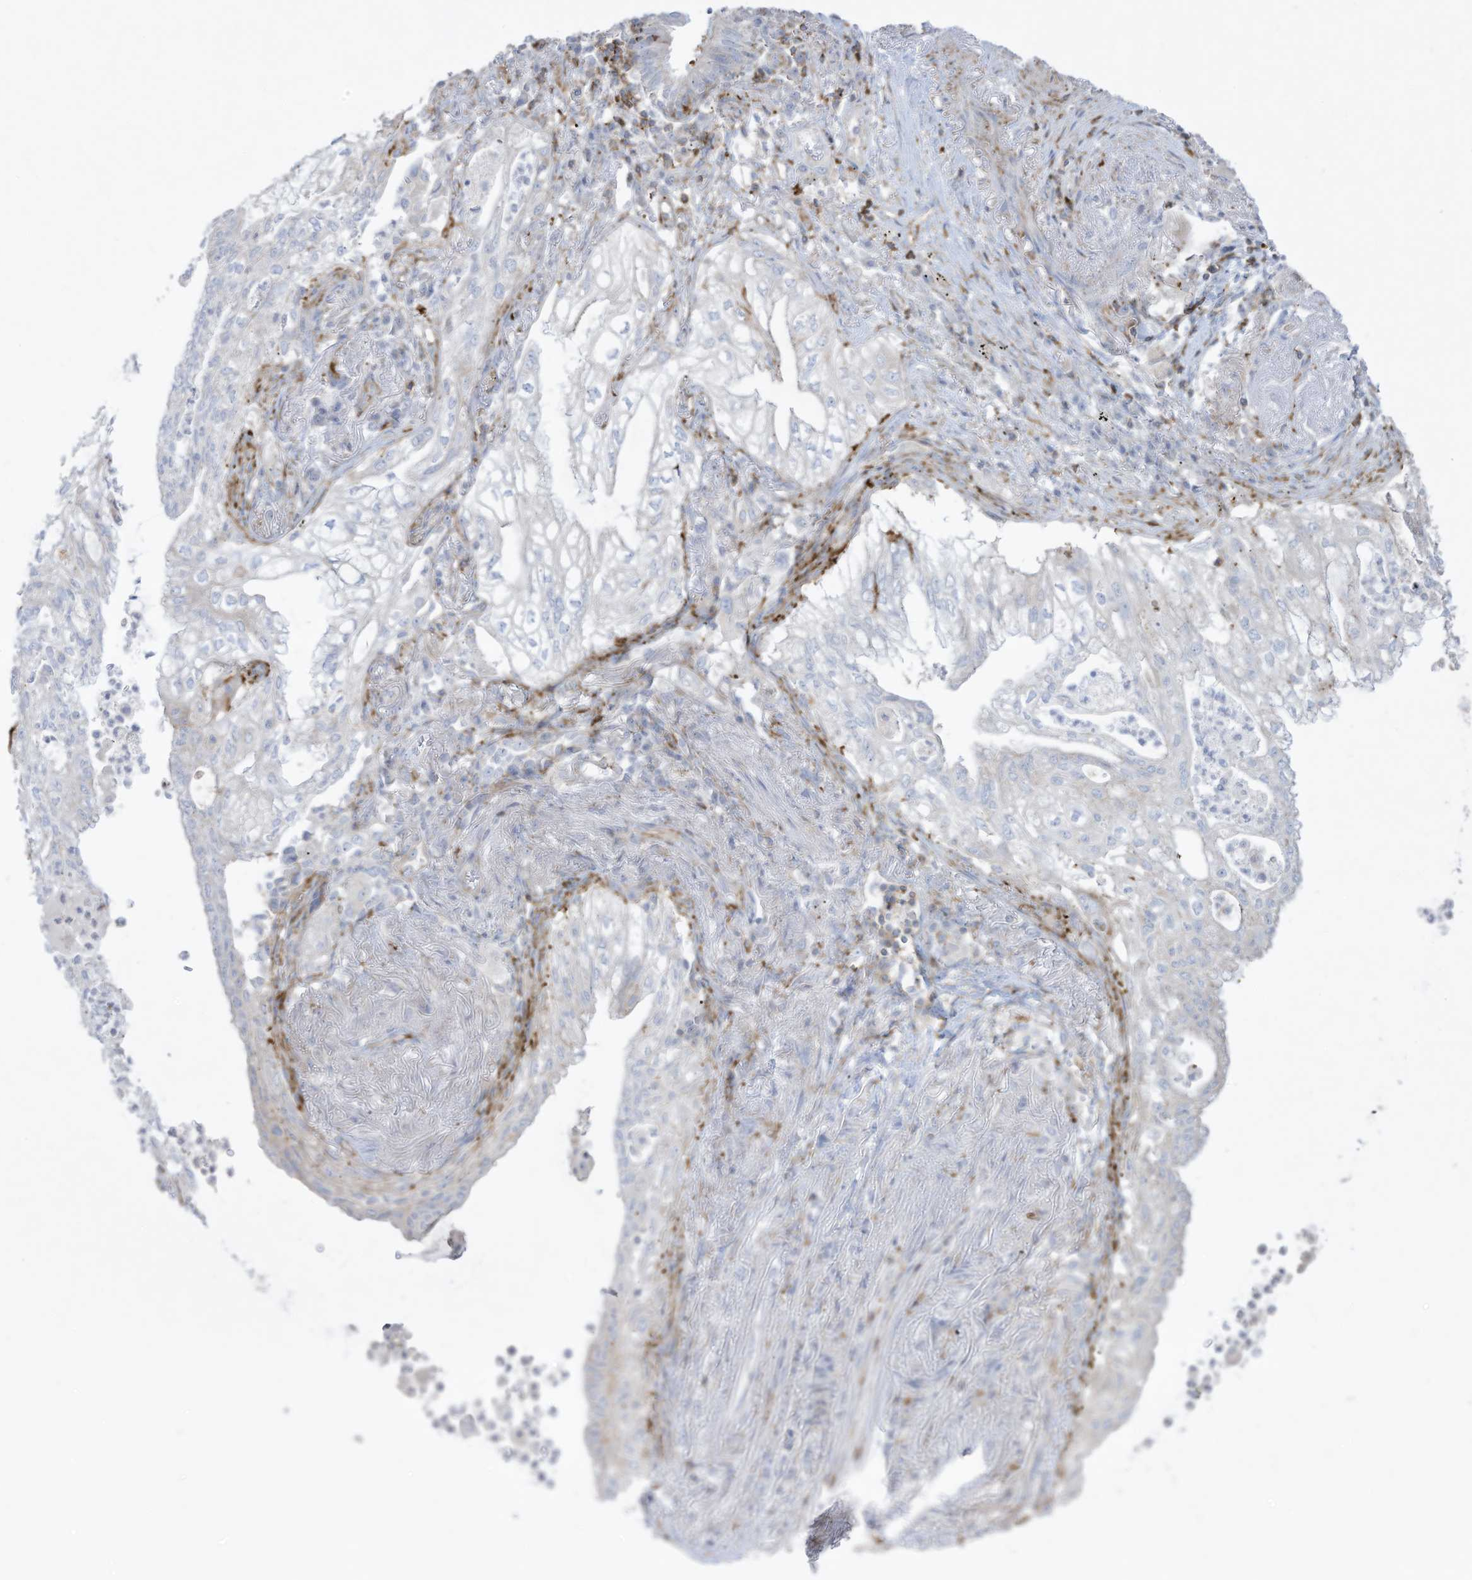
{"staining": {"intensity": "negative", "quantity": "none", "location": "none"}, "tissue": "lung cancer", "cell_type": "Tumor cells", "image_type": "cancer", "snomed": [{"axis": "morphology", "description": "Adenocarcinoma, NOS"}, {"axis": "topography", "description": "Lung"}], "caption": "IHC micrograph of neoplastic tissue: lung cancer (adenocarcinoma) stained with DAB shows no significant protein positivity in tumor cells. Nuclei are stained in blue.", "gene": "THNSL2", "patient": {"sex": "female", "age": 70}}